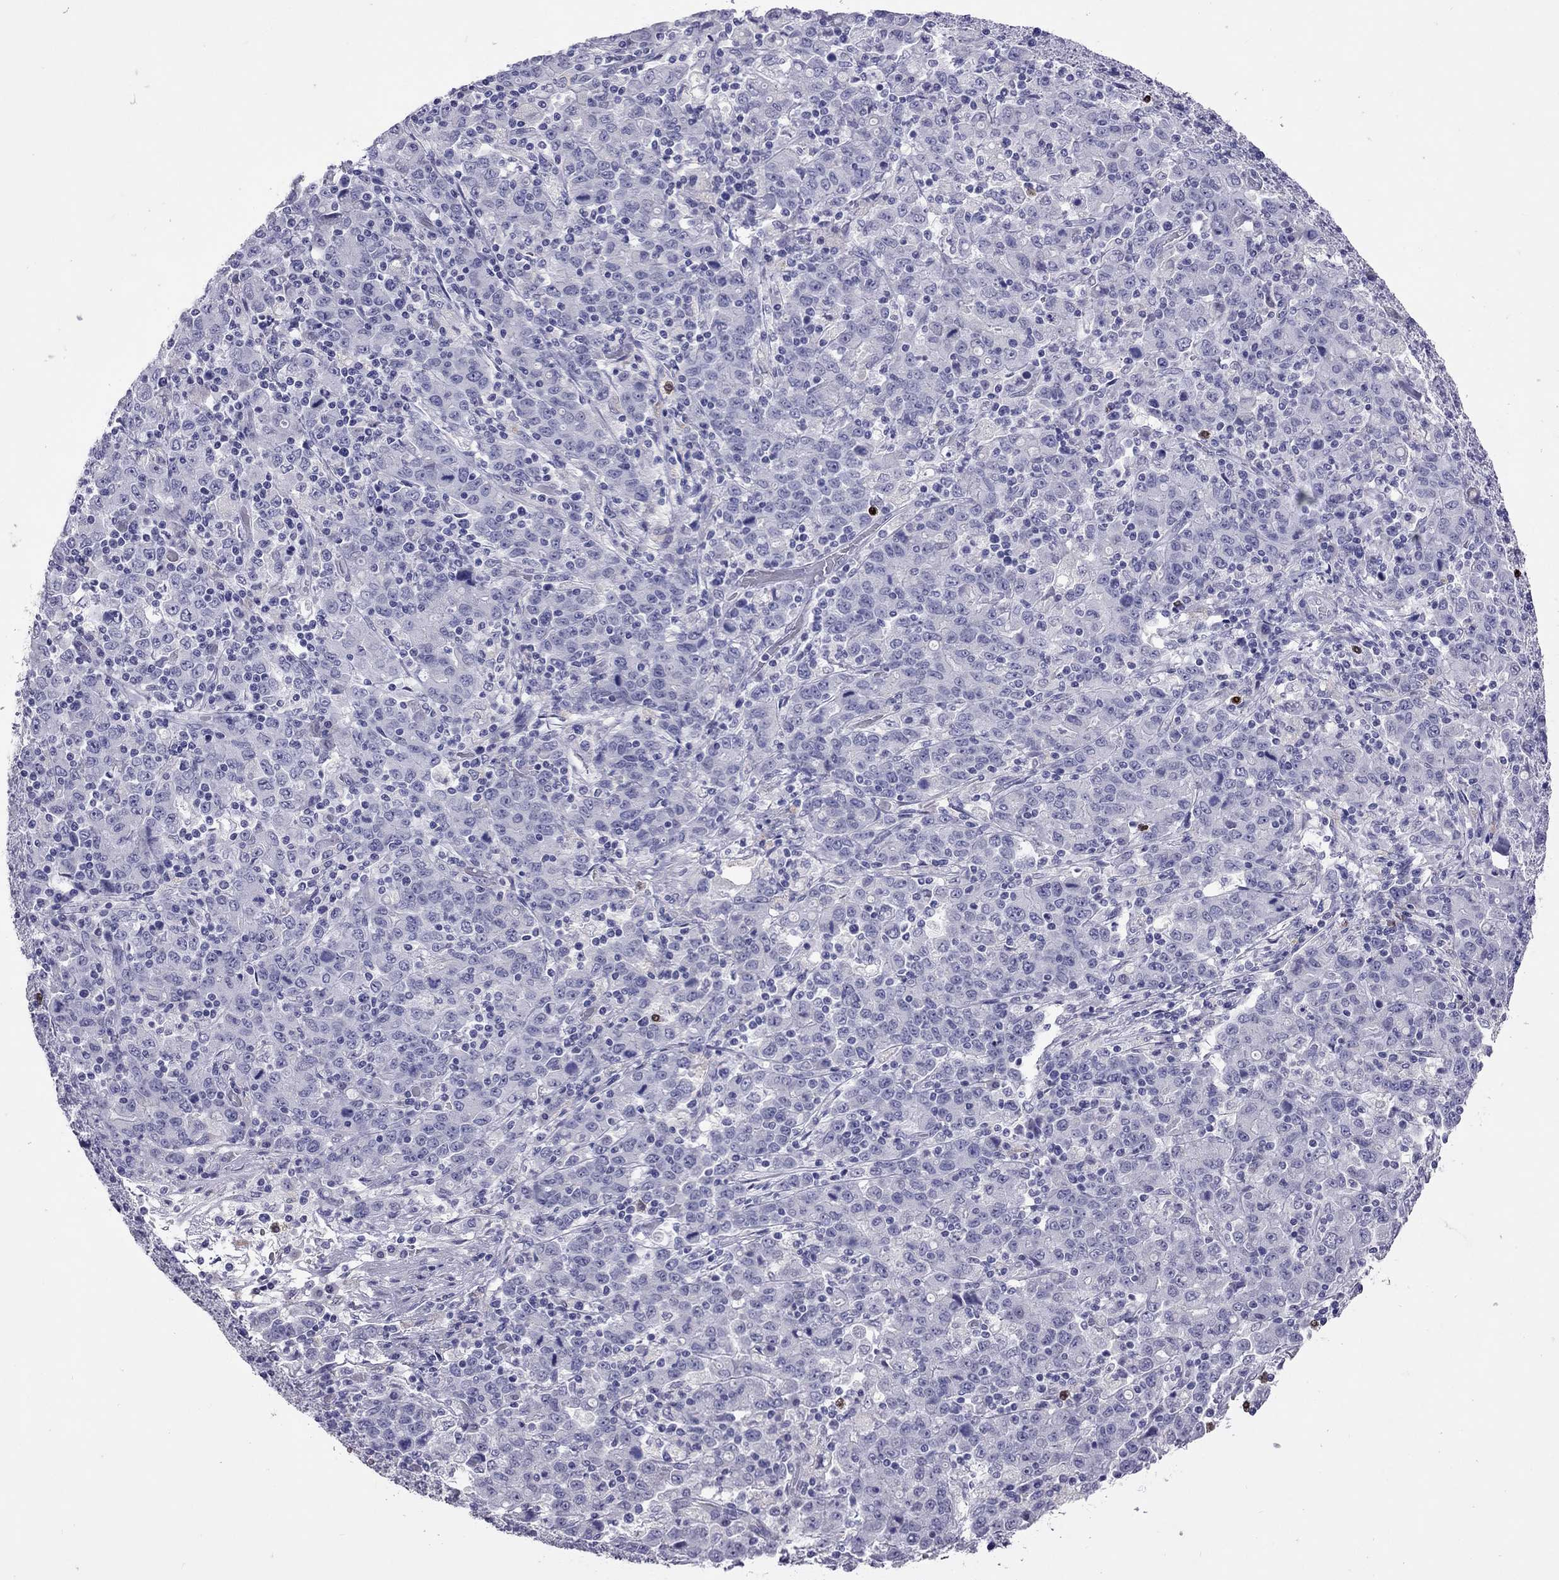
{"staining": {"intensity": "negative", "quantity": "none", "location": "none"}, "tissue": "stomach cancer", "cell_type": "Tumor cells", "image_type": "cancer", "snomed": [{"axis": "morphology", "description": "Adenocarcinoma, NOS"}, {"axis": "topography", "description": "Stomach, upper"}], "caption": "A histopathology image of stomach cancer (adenocarcinoma) stained for a protein shows no brown staining in tumor cells.", "gene": "SLAMF1", "patient": {"sex": "male", "age": 69}}